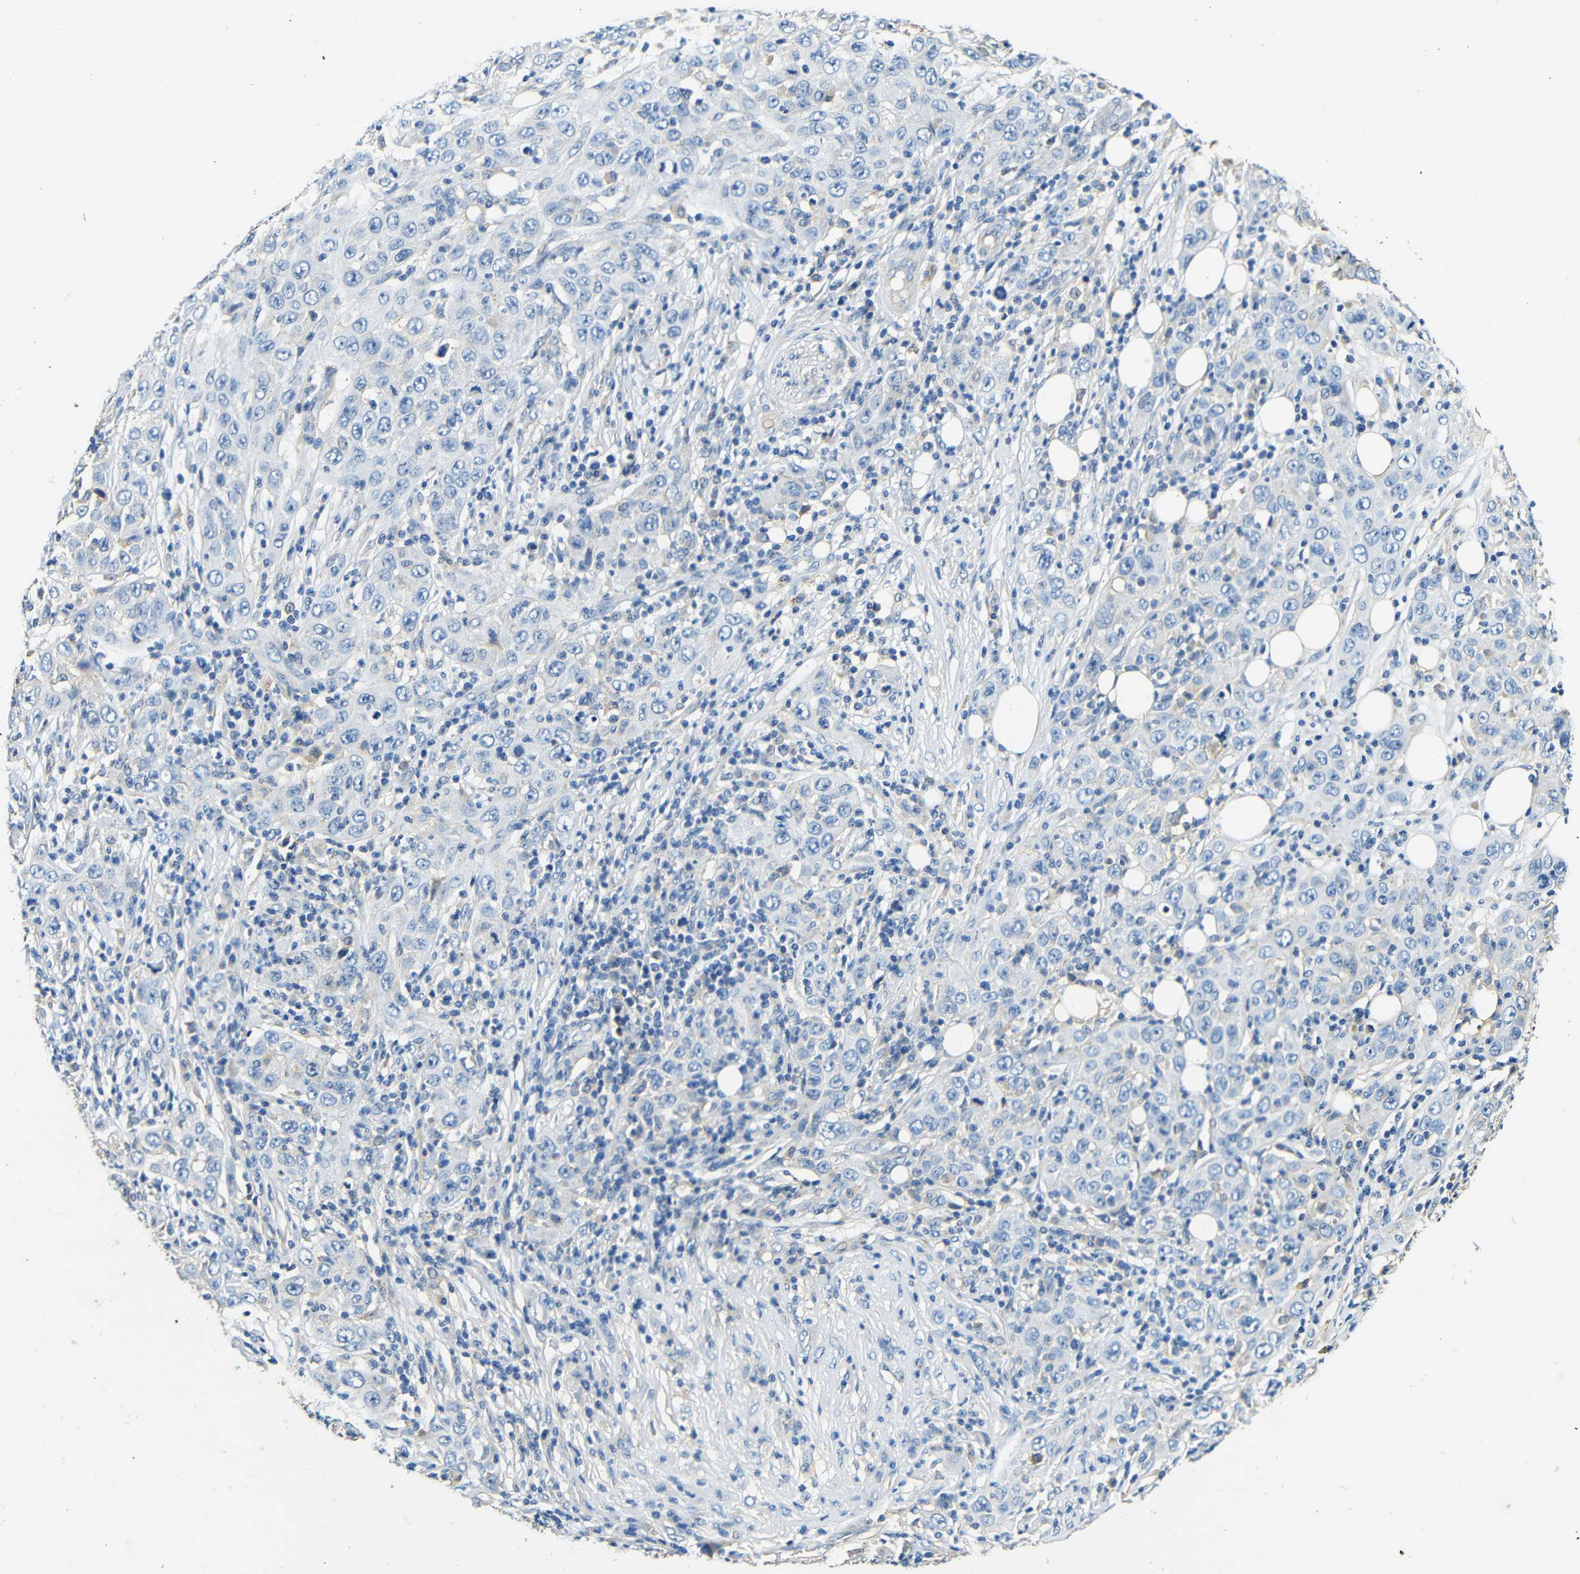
{"staining": {"intensity": "negative", "quantity": "none", "location": "none"}, "tissue": "skin cancer", "cell_type": "Tumor cells", "image_type": "cancer", "snomed": [{"axis": "morphology", "description": "Squamous cell carcinoma, NOS"}, {"axis": "topography", "description": "Skin"}], "caption": "Tumor cells show no significant staining in skin squamous cell carcinoma.", "gene": "FMO5", "patient": {"sex": "female", "age": 88}}